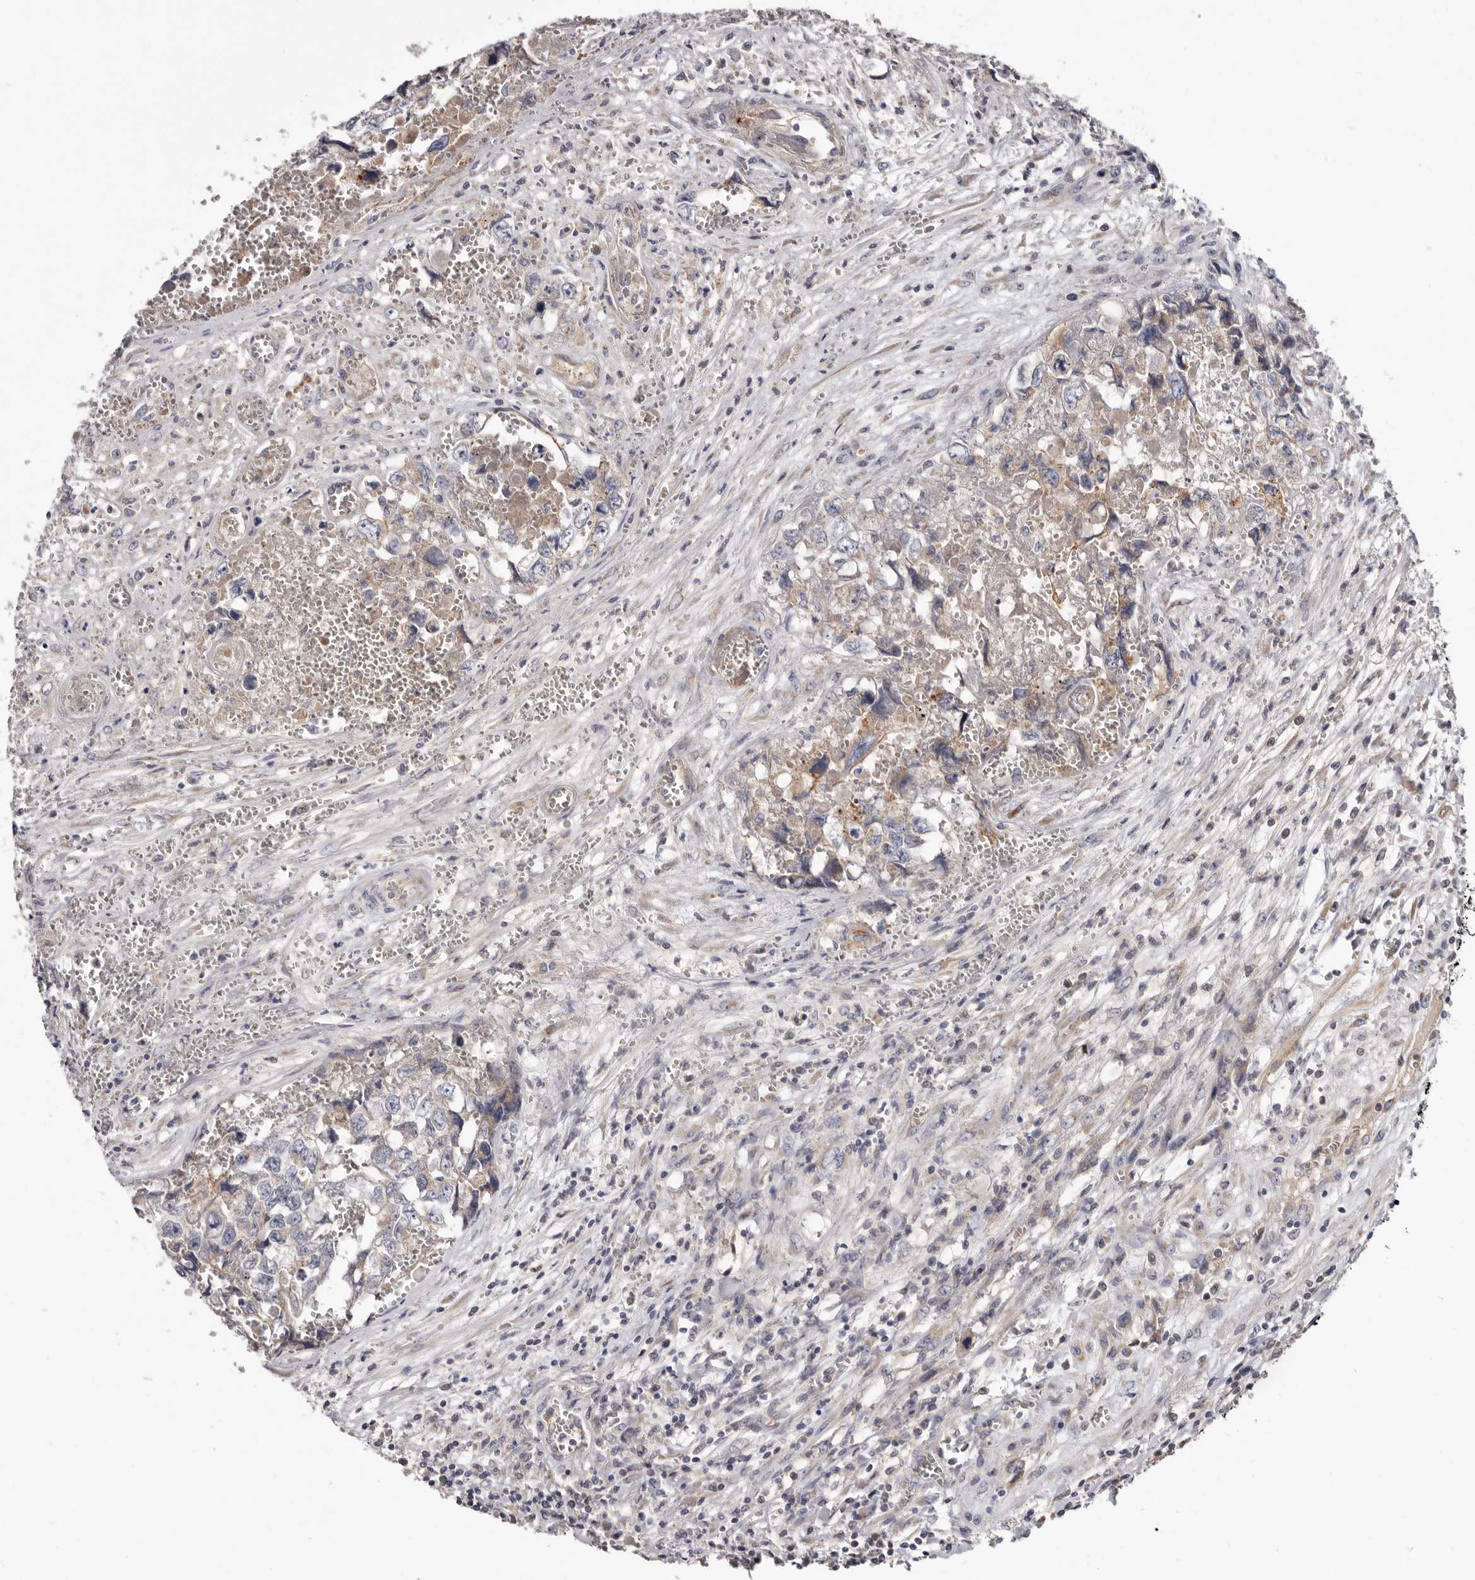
{"staining": {"intensity": "weak", "quantity": "<25%", "location": "cytoplasmic/membranous"}, "tissue": "testis cancer", "cell_type": "Tumor cells", "image_type": "cancer", "snomed": [{"axis": "morphology", "description": "Carcinoma, Embryonal, NOS"}, {"axis": "topography", "description": "Testis"}], "caption": "A histopathology image of human testis embryonal carcinoma is negative for staining in tumor cells.", "gene": "ASIC5", "patient": {"sex": "male", "age": 31}}